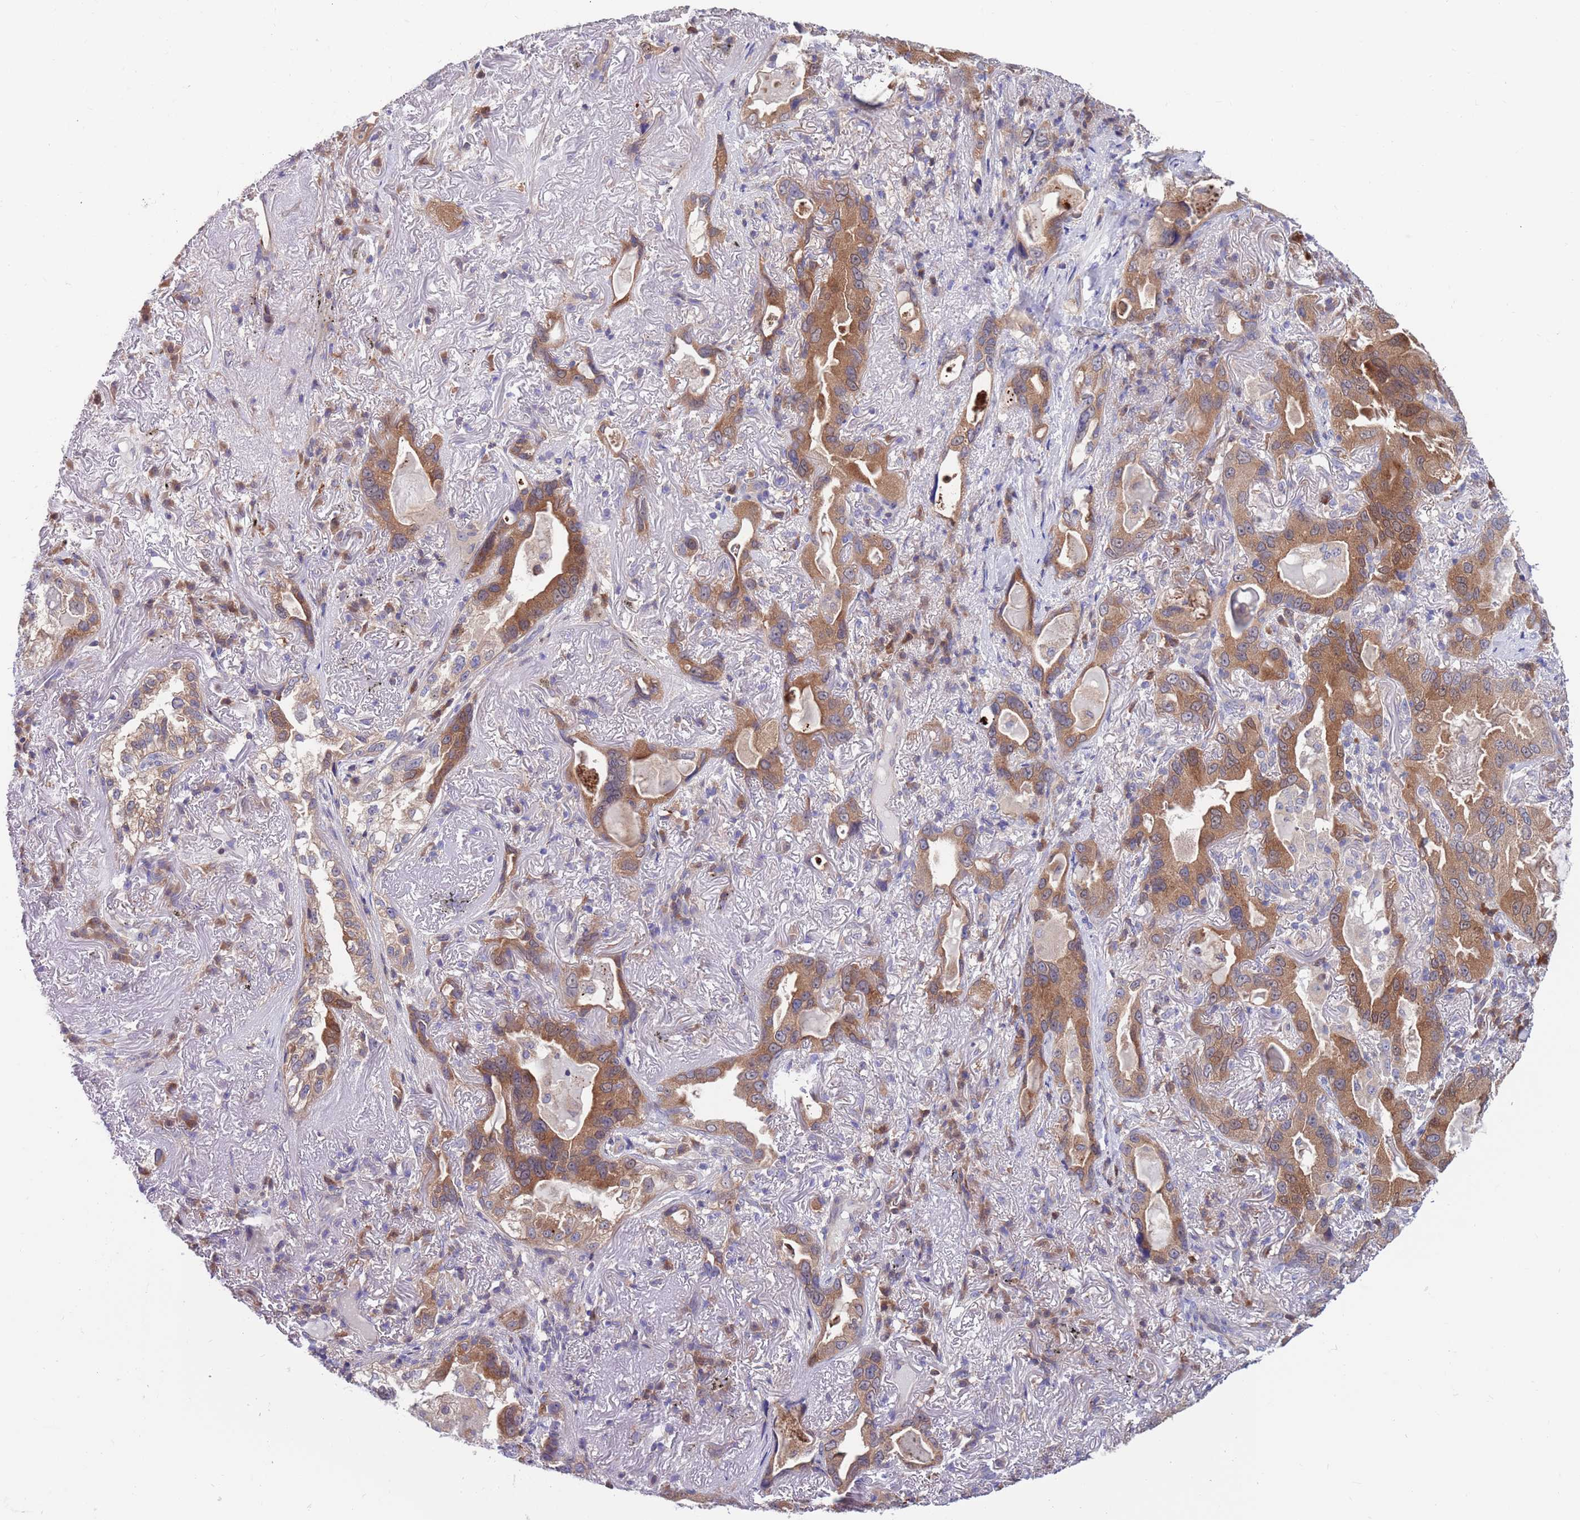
{"staining": {"intensity": "moderate", "quantity": ">75%", "location": "cytoplasmic/membranous"}, "tissue": "lung cancer", "cell_type": "Tumor cells", "image_type": "cancer", "snomed": [{"axis": "morphology", "description": "Adenocarcinoma, NOS"}, {"axis": "topography", "description": "Lung"}], "caption": "A medium amount of moderate cytoplasmic/membranous positivity is present in approximately >75% of tumor cells in lung cancer (adenocarcinoma) tissue.", "gene": "KLHL29", "patient": {"sex": "female", "age": 69}}